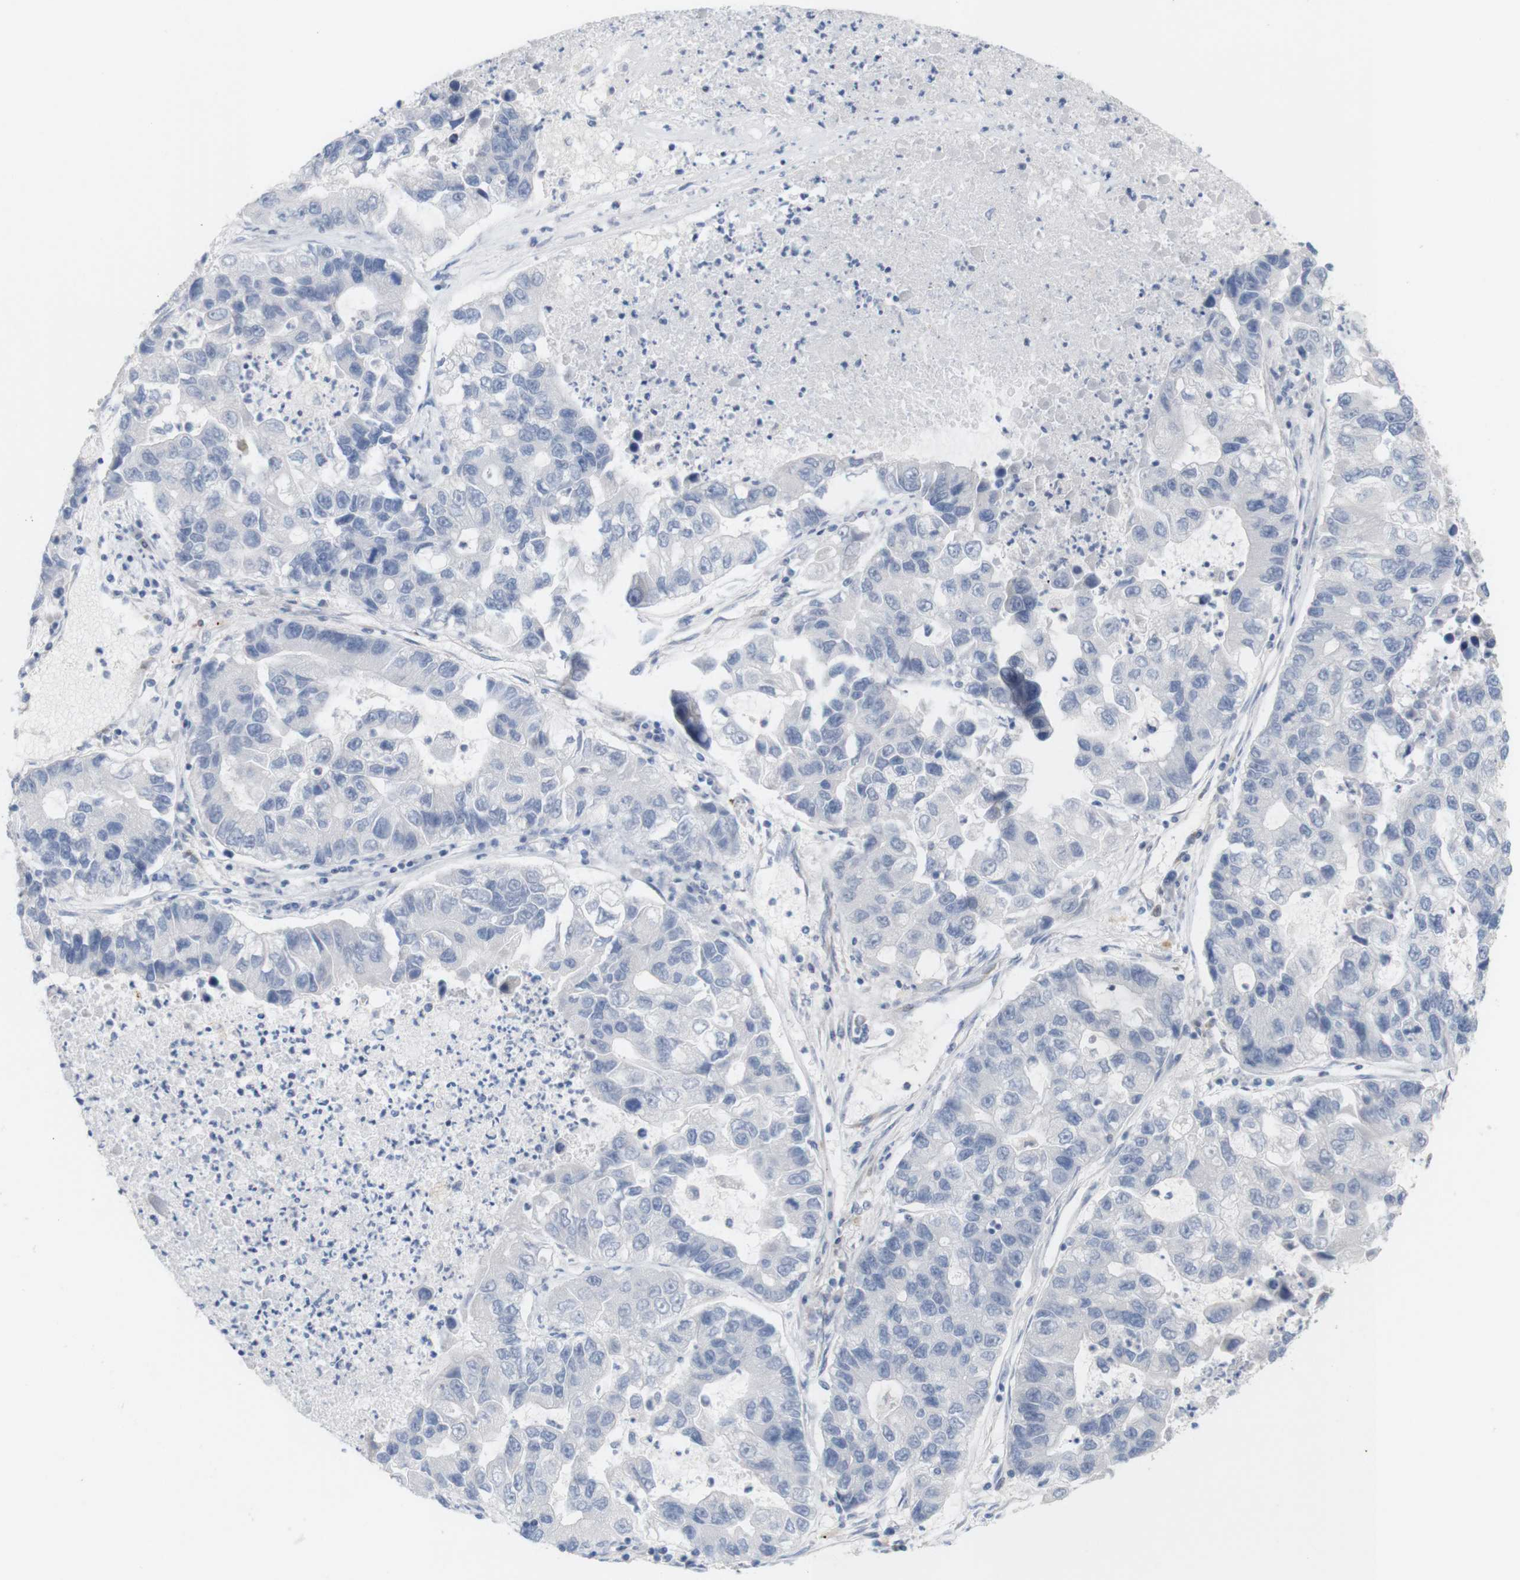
{"staining": {"intensity": "negative", "quantity": "none", "location": "none"}, "tissue": "lung cancer", "cell_type": "Tumor cells", "image_type": "cancer", "snomed": [{"axis": "morphology", "description": "Adenocarcinoma, NOS"}, {"axis": "topography", "description": "Lung"}], "caption": "Immunohistochemistry (IHC) histopathology image of neoplastic tissue: lung cancer (adenocarcinoma) stained with DAB demonstrates no significant protein expression in tumor cells. (Stains: DAB immunohistochemistry with hematoxylin counter stain, Microscopy: brightfield microscopy at high magnification).", "gene": "ITPR1", "patient": {"sex": "female", "age": 51}}